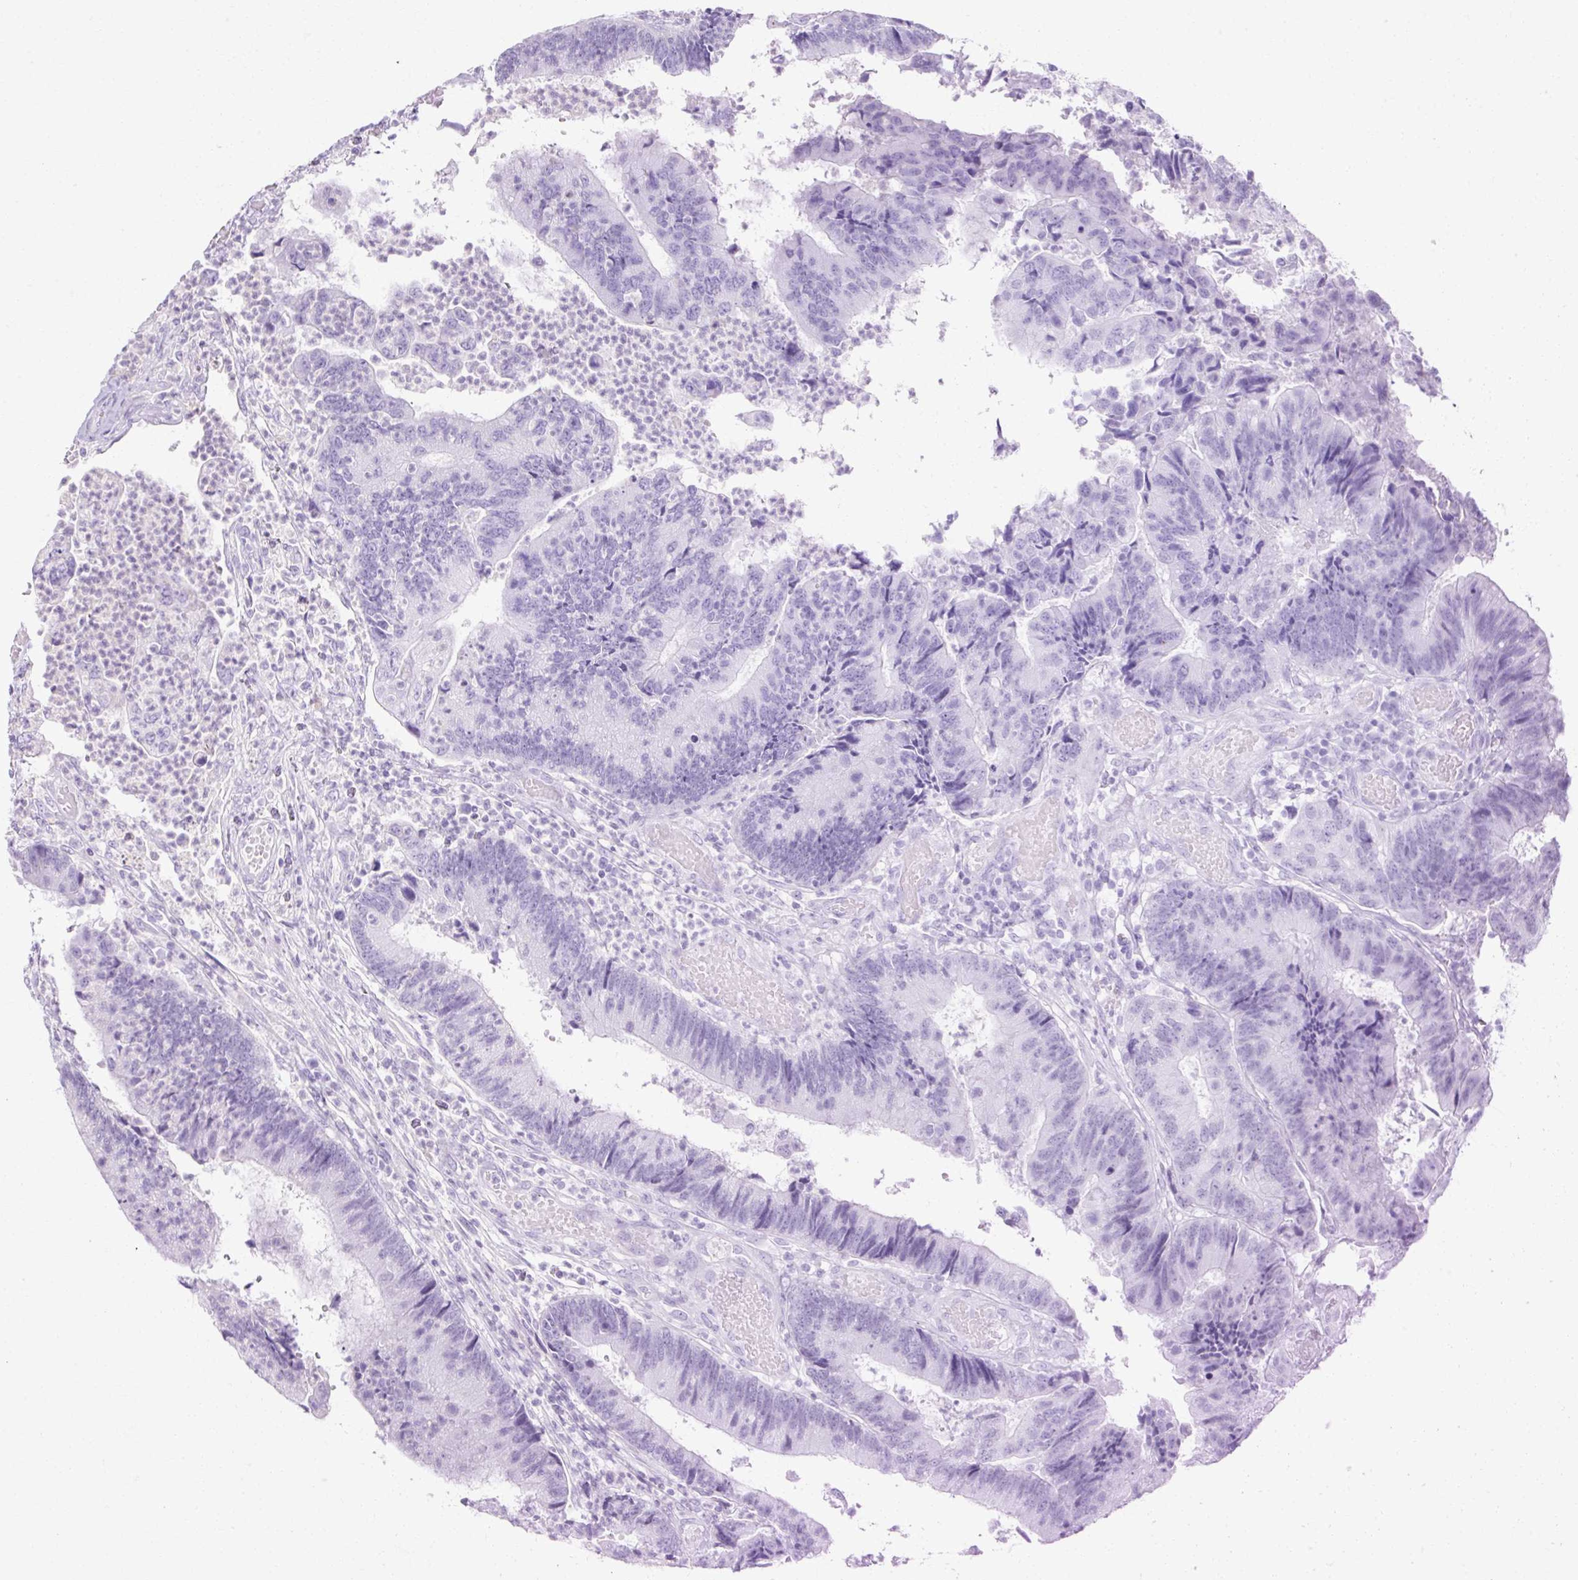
{"staining": {"intensity": "negative", "quantity": "none", "location": "none"}, "tissue": "colorectal cancer", "cell_type": "Tumor cells", "image_type": "cancer", "snomed": [{"axis": "morphology", "description": "Adenocarcinoma, NOS"}, {"axis": "topography", "description": "Colon"}], "caption": "High magnification brightfield microscopy of adenocarcinoma (colorectal) stained with DAB (brown) and counterstained with hematoxylin (blue): tumor cells show no significant staining.", "gene": "HSD11B1", "patient": {"sex": "female", "age": 67}}